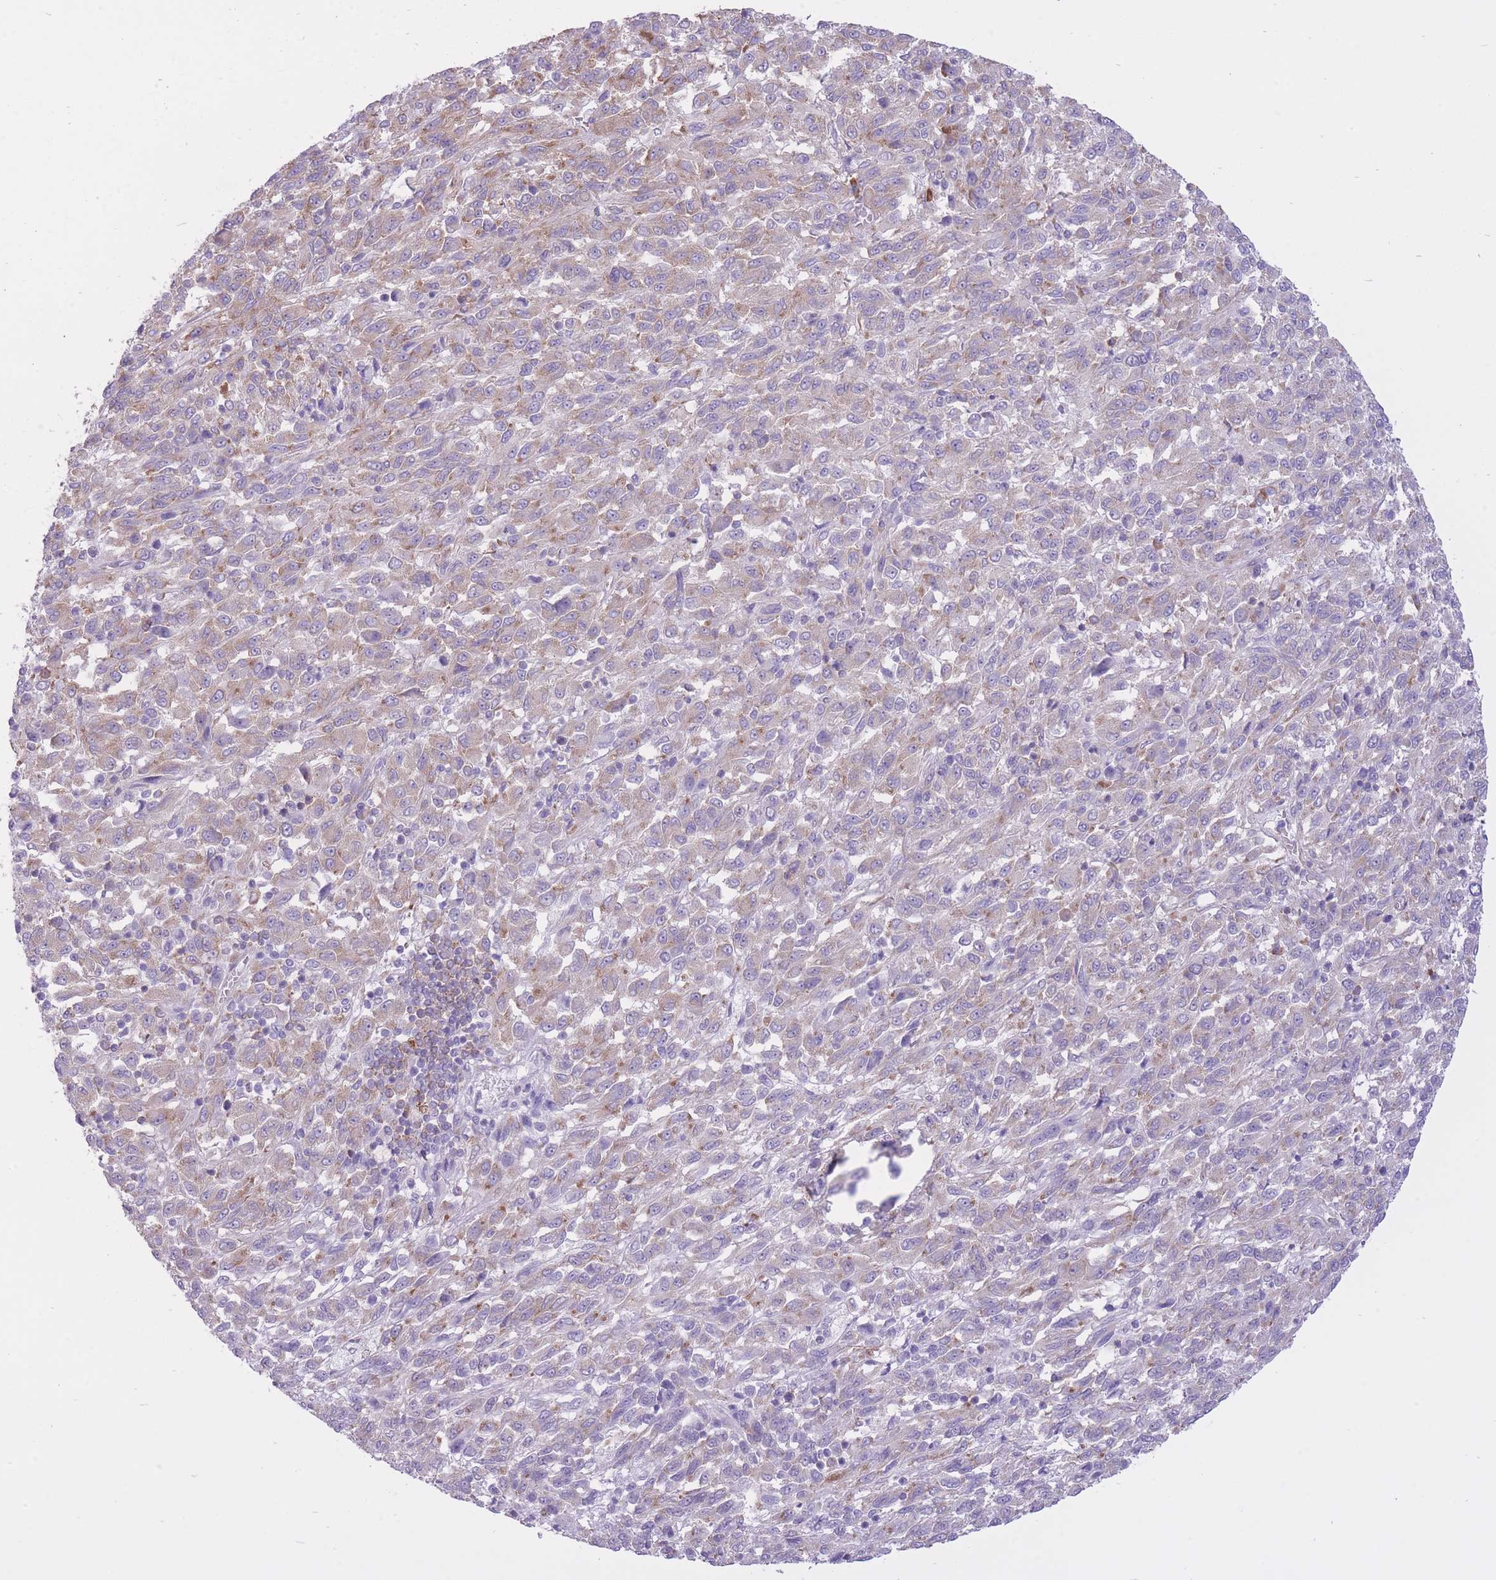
{"staining": {"intensity": "weak", "quantity": "25%-75%", "location": "cytoplasmic/membranous"}, "tissue": "melanoma", "cell_type": "Tumor cells", "image_type": "cancer", "snomed": [{"axis": "morphology", "description": "Malignant melanoma, Metastatic site"}, {"axis": "topography", "description": "Lung"}], "caption": "Protein expression by IHC reveals weak cytoplasmic/membranous staining in approximately 25%-75% of tumor cells in malignant melanoma (metastatic site). Nuclei are stained in blue.", "gene": "ZNF501", "patient": {"sex": "male", "age": 64}}